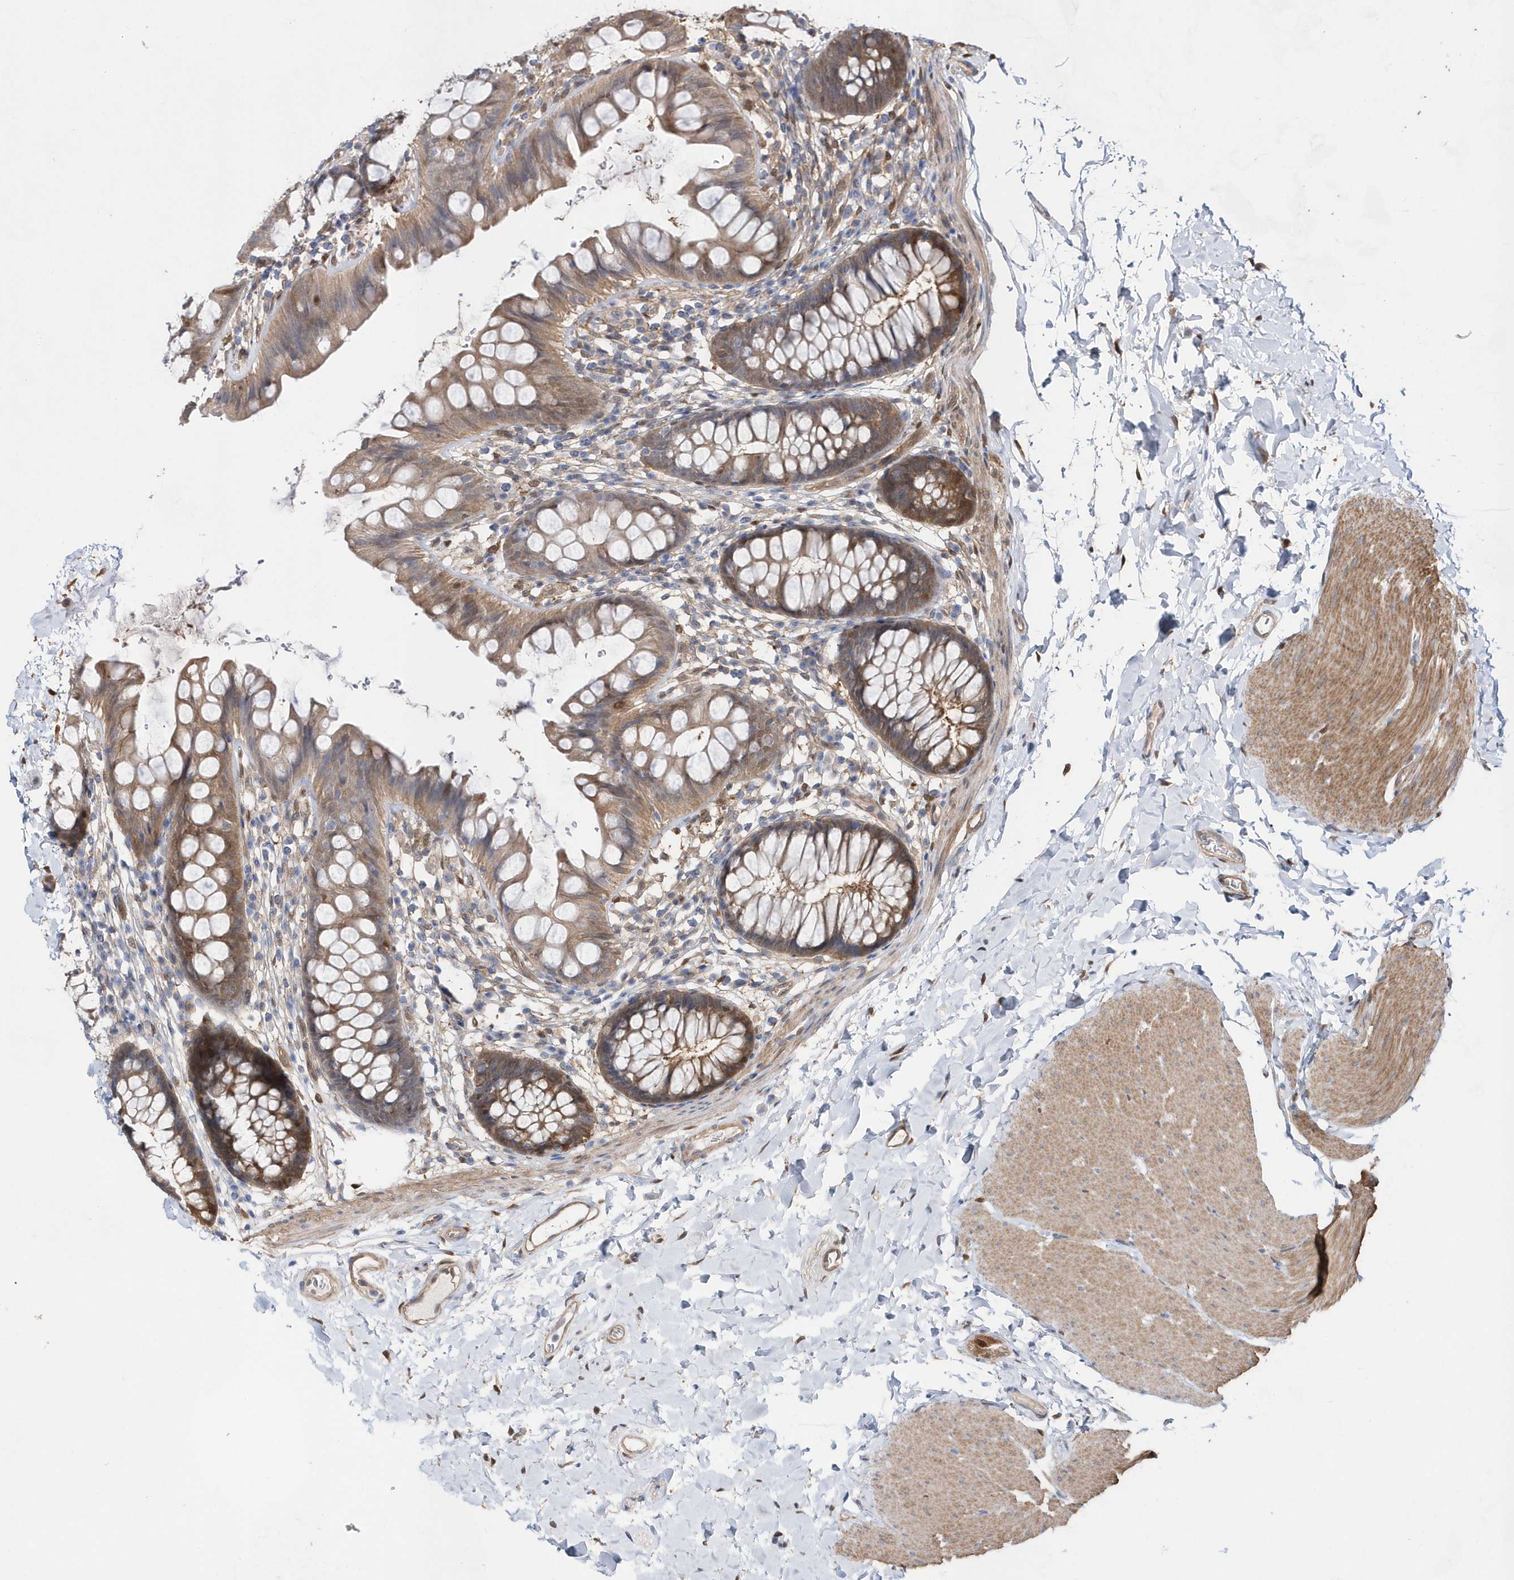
{"staining": {"intensity": "moderate", "quantity": ">75%", "location": "cytoplasmic/membranous"}, "tissue": "colon", "cell_type": "Endothelial cells", "image_type": "normal", "snomed": [{"axis": "morphology", "description": "Normal tissue, NOS"}, {"axis": "topography", "description": "Colon"}], "caption": "Endothelial cells display medium levels of moderate cytoplasmic/membranous expression in approximately >75% of cells in unremarkable colon. (DAB = brown stain, brightfield microscopy at high magnification).", "gene": "BDH2", "patient": {"sex": "female", "age": 62}}